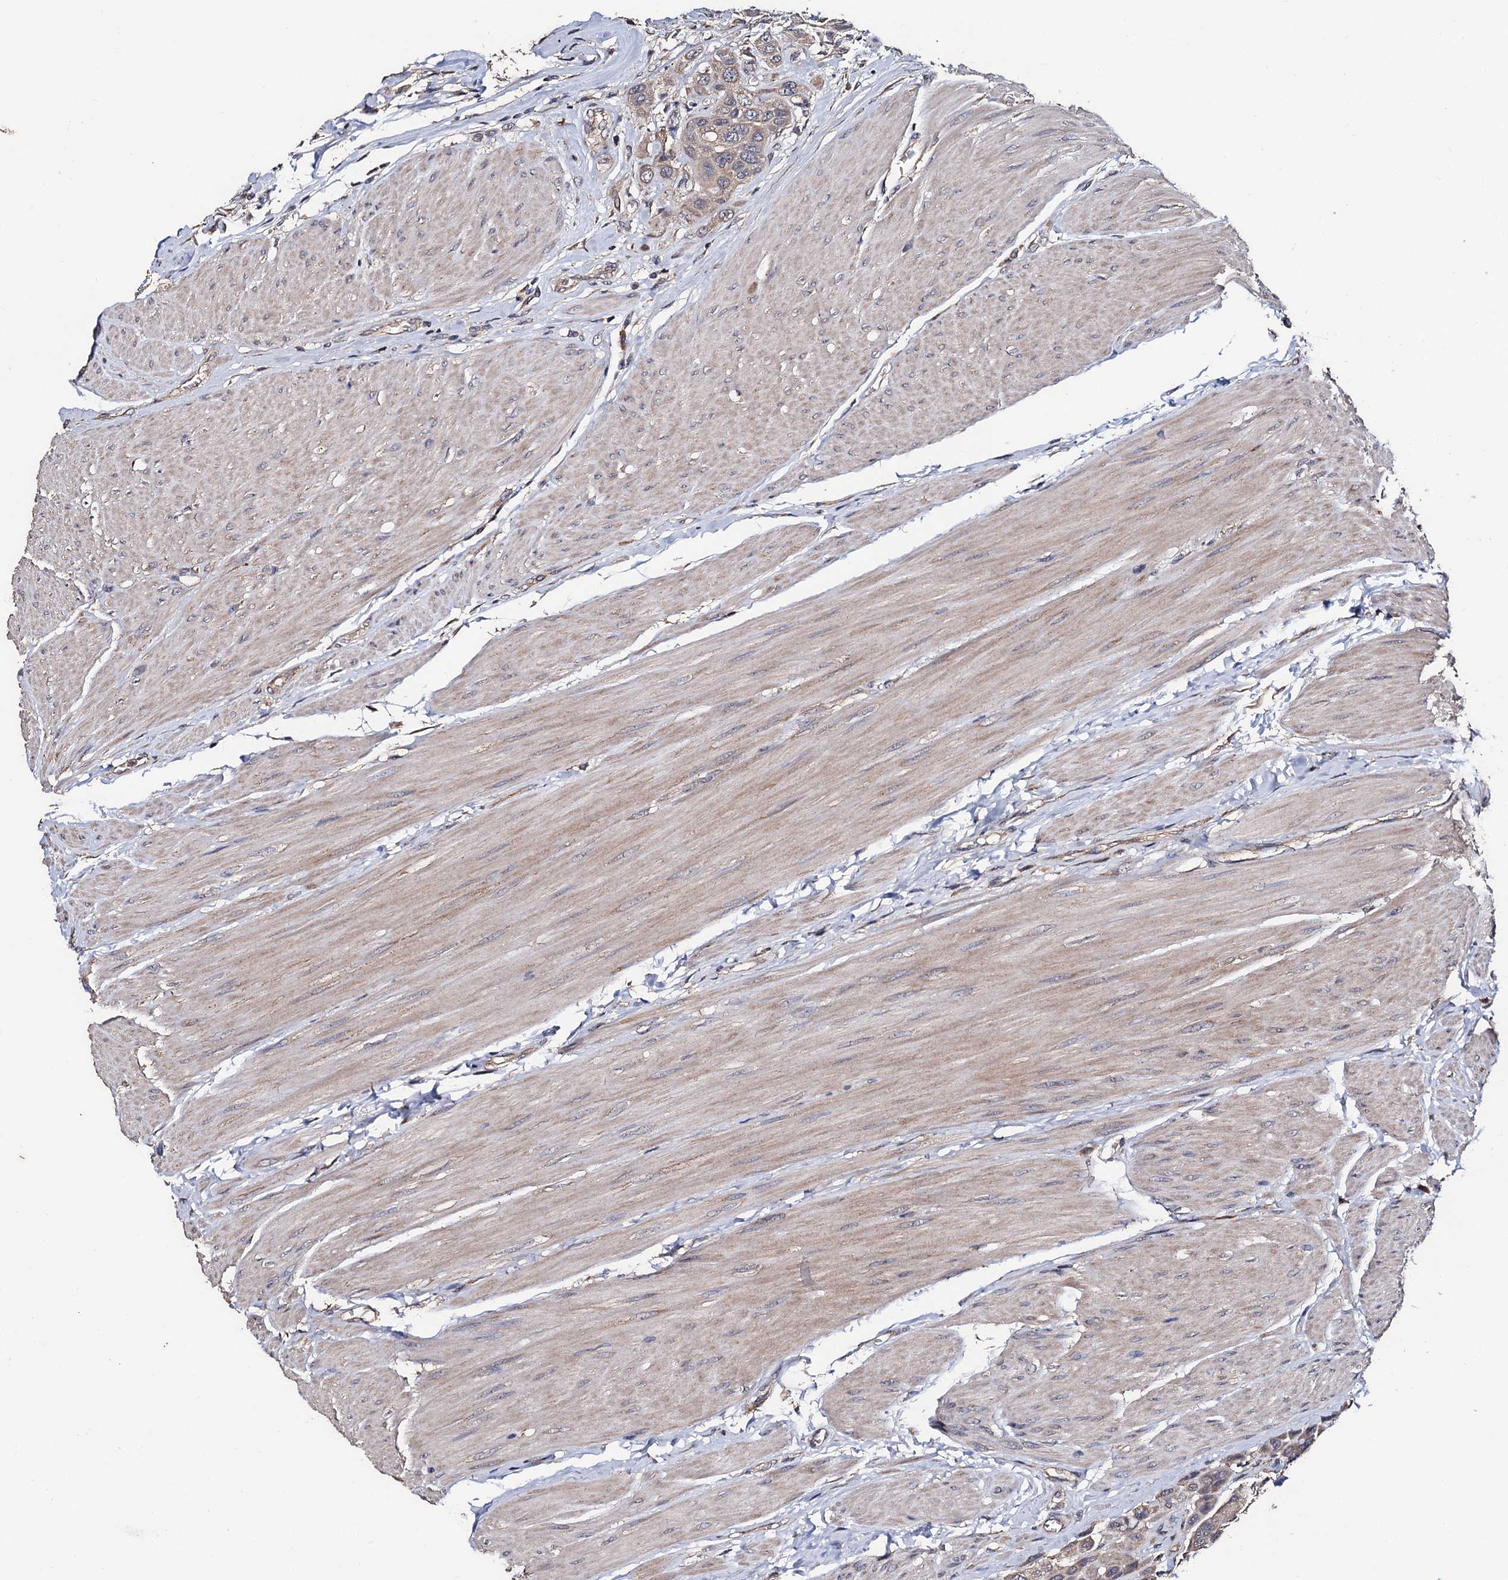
{"staining": {"intensity": "weak", "quantity": "25%-75%", "location": "cytoplasmic/membranous"}, "tissue": "urothelial cancer", "cell_type": "Tumor cells", "image_type": "cancer", "snomed": [{"axis": "morphology", "description": "Urothelial carcinoma, High grade"}, {"axis": "topography", "description": "Urinary bladder"}], "caption": "Immunohistochemistry micrograph of neoplastic tissue: urothelial cancer stained using immunohistochemistry shows low levels of weak protein expression localized specifically in the cytoplasmic/membranous of tumor cells, appearing as a cytoplasmic/membranous brown color.", "gene": "PPTC7", "patient": {"sex": "male", "age": 50}}